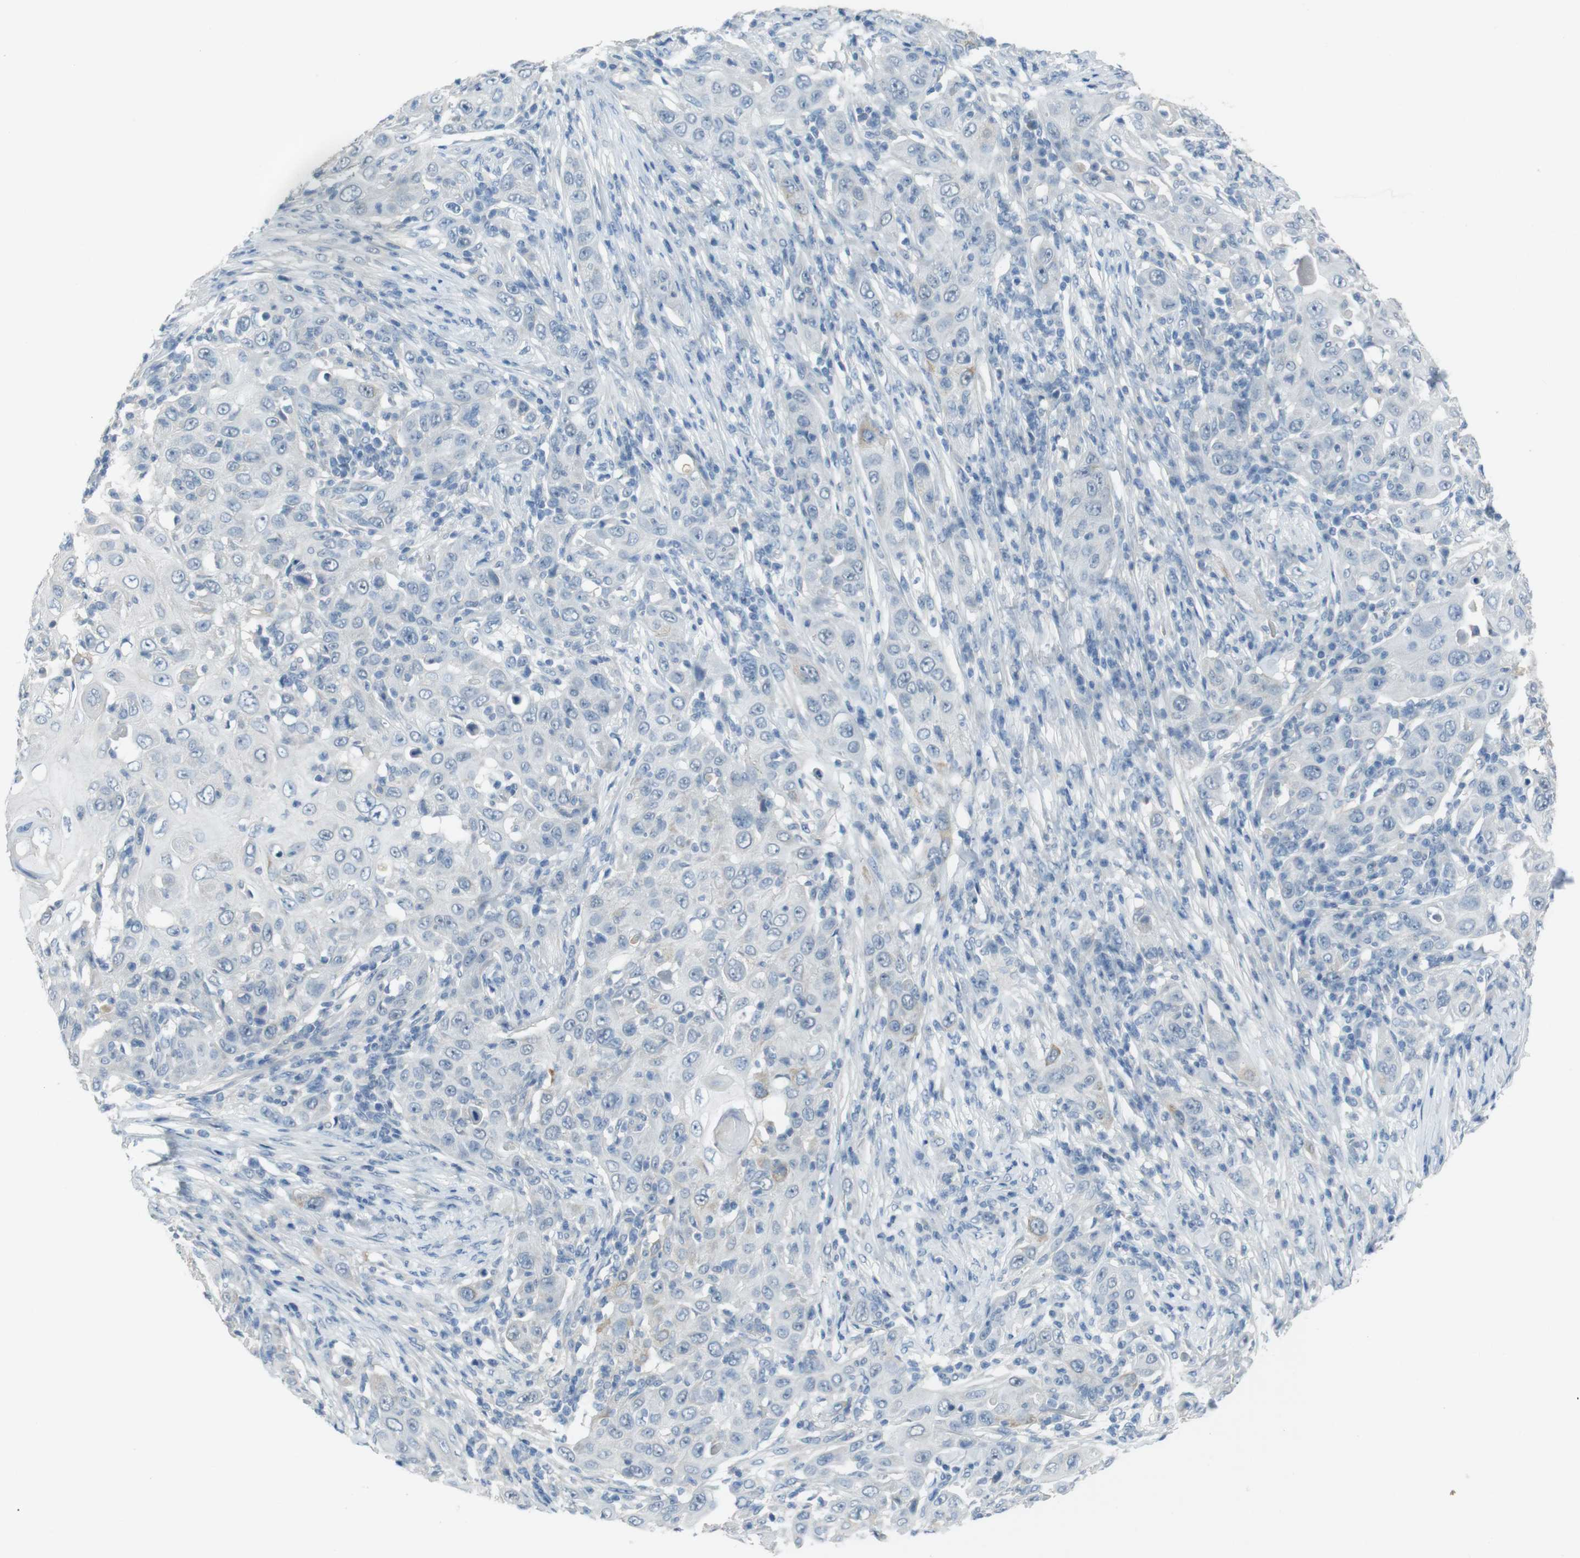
{"staining": {"intensity": "negative", "quantity": "none", "location": "none"}, "tissue": "skin cancer", "cell_type": "Tumor cells", "image_type": "cancer", "snomed": [{"axis": "morphology", "description": "Squamous cell carcinoma, NOS"}, {"axis": "topography", "description": "Skin"}], "caption": "An image of squamous cell carcinoma (skin) stained for a protein shows no brown staining in tumor cells. (DAB (3,3'-diaminobenzidine) immunohistochemistry with hematoxylin counter stain).", "gene": "ENTPD7", "patient": {"sex": "female", "age": 88}}